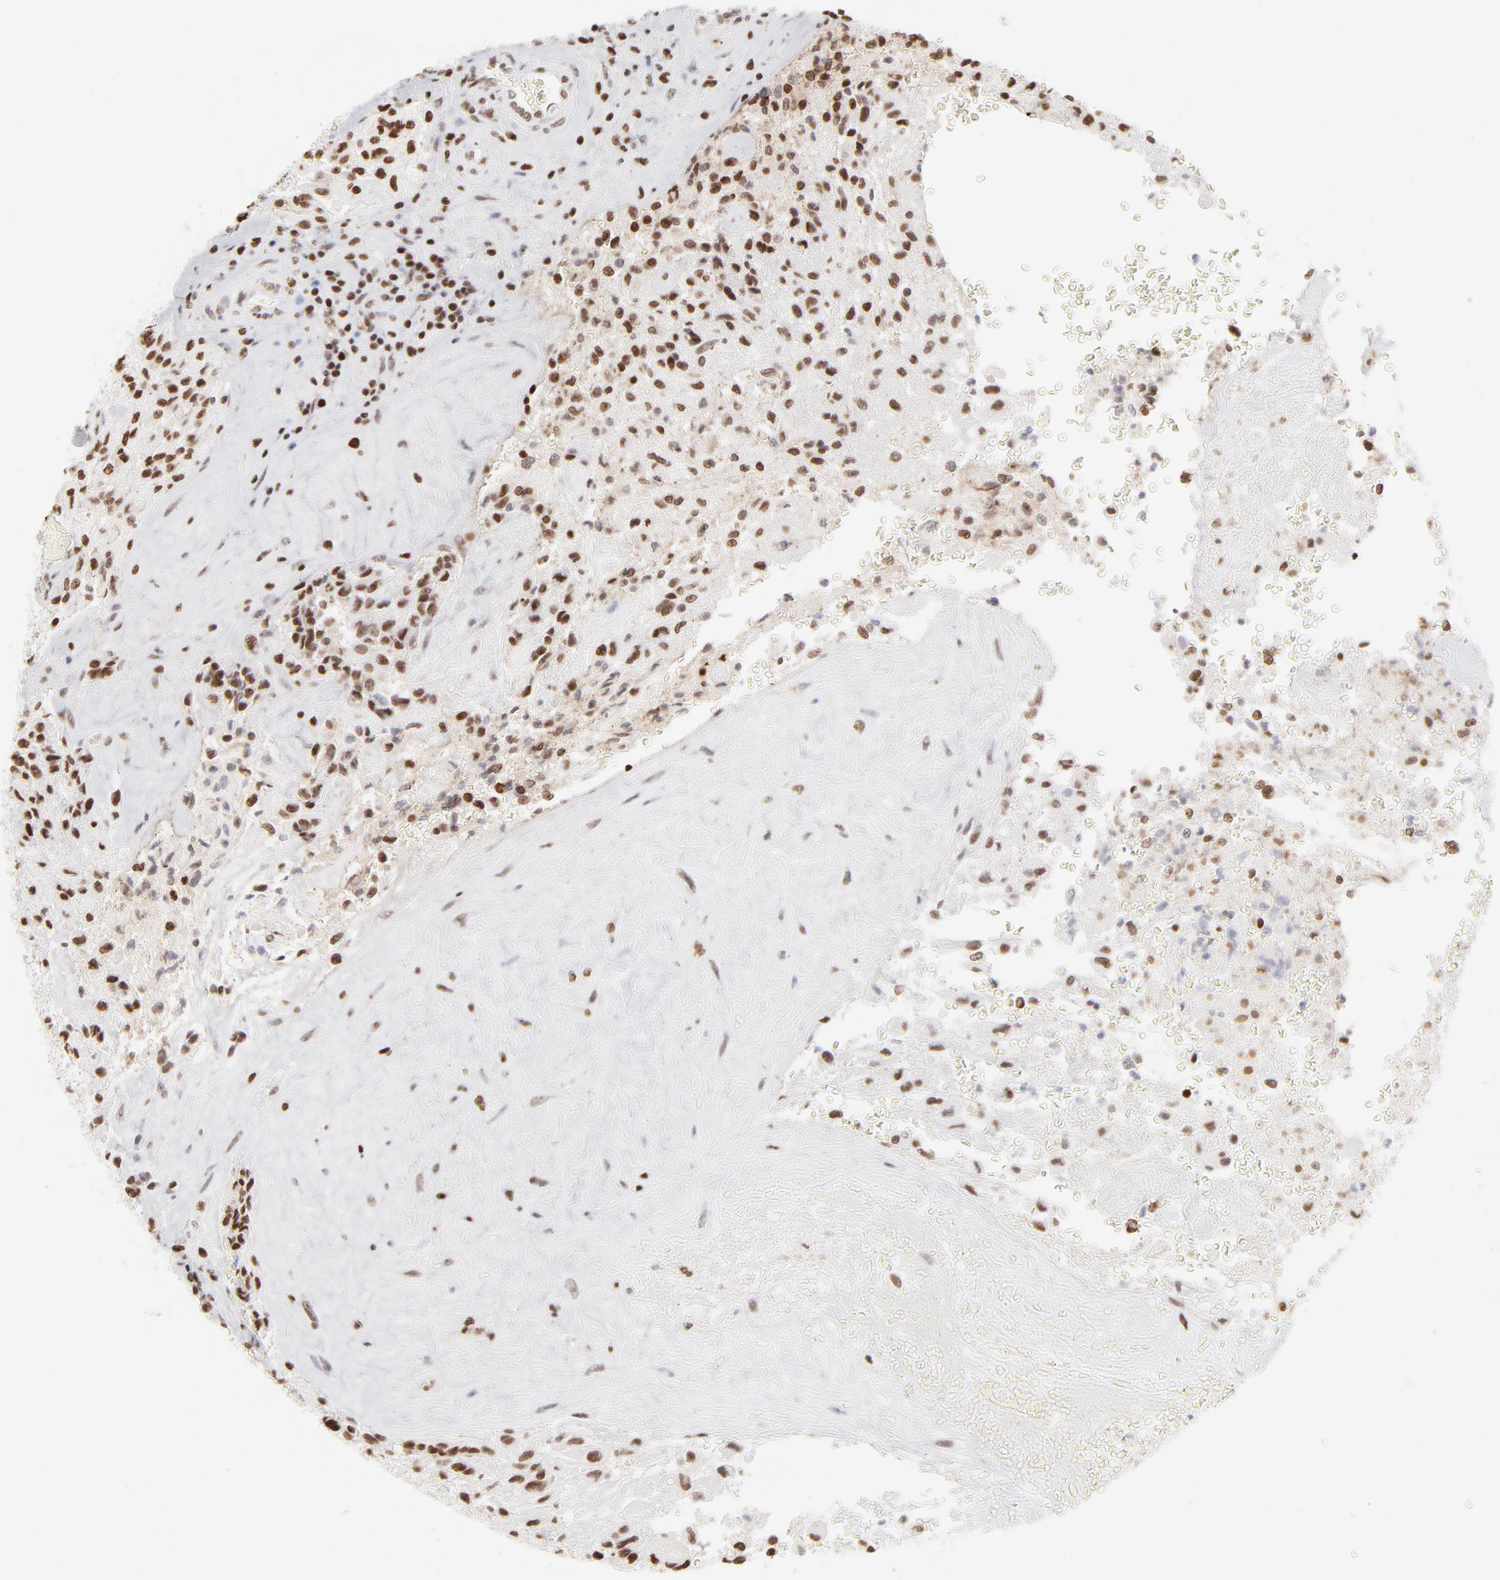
{"staining": {"intensity": "strong", "quantity": ">75%", "location": "nuclear"}, "tissue": "glioma", "cell_type": "Tumor cells", "image_type": "cancer", "snomed": [{"axis": "morphology", "description": "Normal tissue, NOS"}, {"axis": "morphology", "description": "Glioma, malignant, High grade"}, {"axis": "topography", "description": "Cerebral cortex"}], "caption": "IHC image of neoplastic tissue: human high-grade glioma (malignant) stained using IHC displays high levels of strong protein expression localized specifically in the nuclear of tumor cells, appearing as a nuclear brown color.", "gene": "PARP1", "patient": {"sex": "male", "age": 56}}